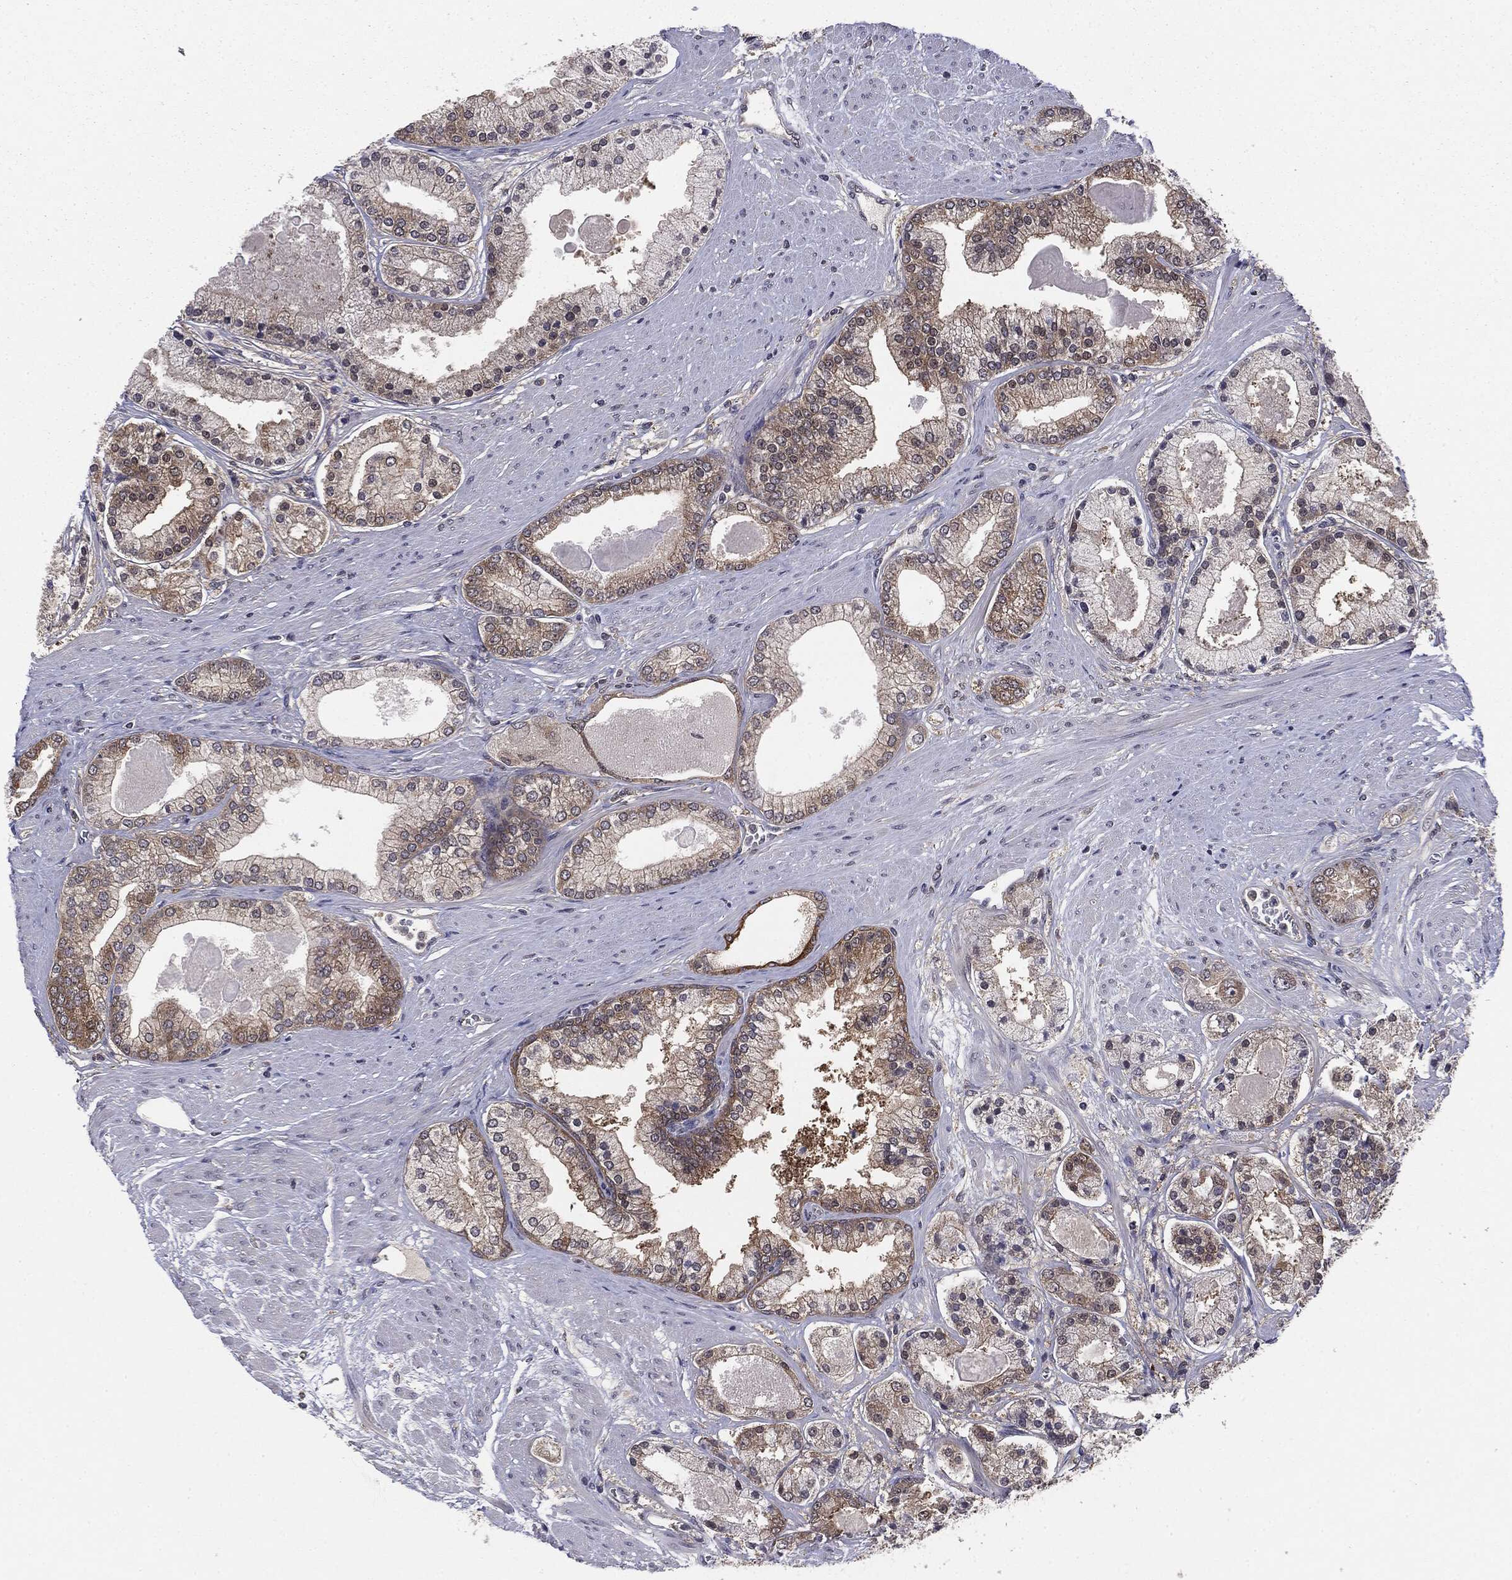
{"staining": {"intensity": "weak", "quantity": "<25%", "location": "cytoplasmic/membranous"}, "tissue": "prostate cancer", "cell_type": "Tumor cells", "image_type": "cancer", "snomed": [{"axis": "morphology", "description": "Adenocarcinoma, High grade"}, {"axis": "topography", "description": "Prostate"}], "caption": "Tumor cells are negative for protein expression in human adenocarcinoma (high-grade) (prostate). Brightfield microscopy of IHC stained with DAB (brown) and hematoxylin (blue), captured at high magnification.", "gene": "KRT7", "patient": {"sex": "male", "age": 67}}